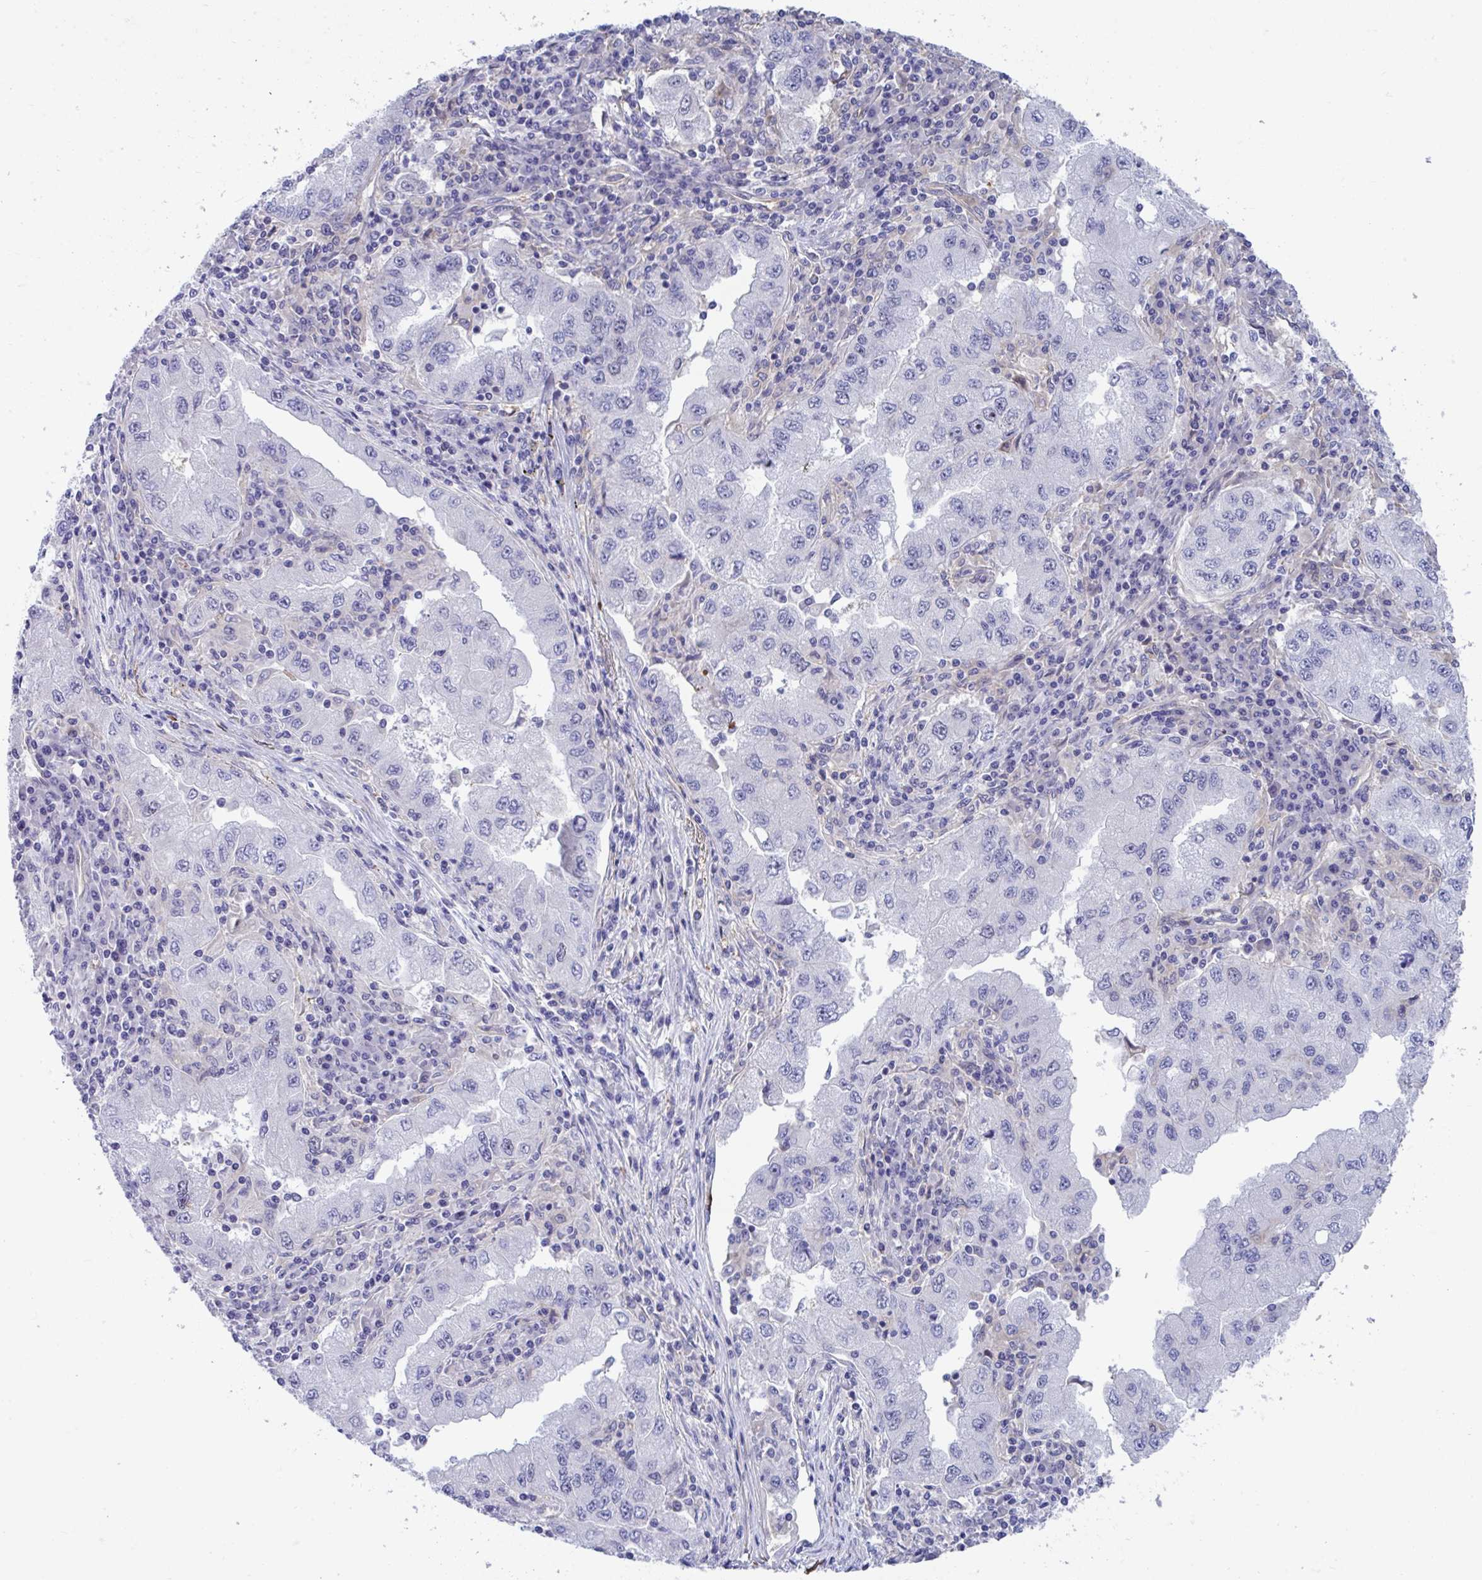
{"staining": {"intensity": "negative", "quantity": "none", "location": "none"}, "tissue": "lung cancer", "cell_type": "Tumor cells", "image_type": "cancer", "snomed": [{"axis": "morphology", "description": "Adenocarcinoma, NOS"}, {"axis": "morphology", "description": "Adenocarcinoma primary or metastatic"}, {"axis": "topography", "description": "Lung"}], "caption": "Tumor cells show no significant expression in adenocarcinoma primary or metastatic (lung).", "gene": "CENPQ", "patient": {"sex": "male", "age": 74}}